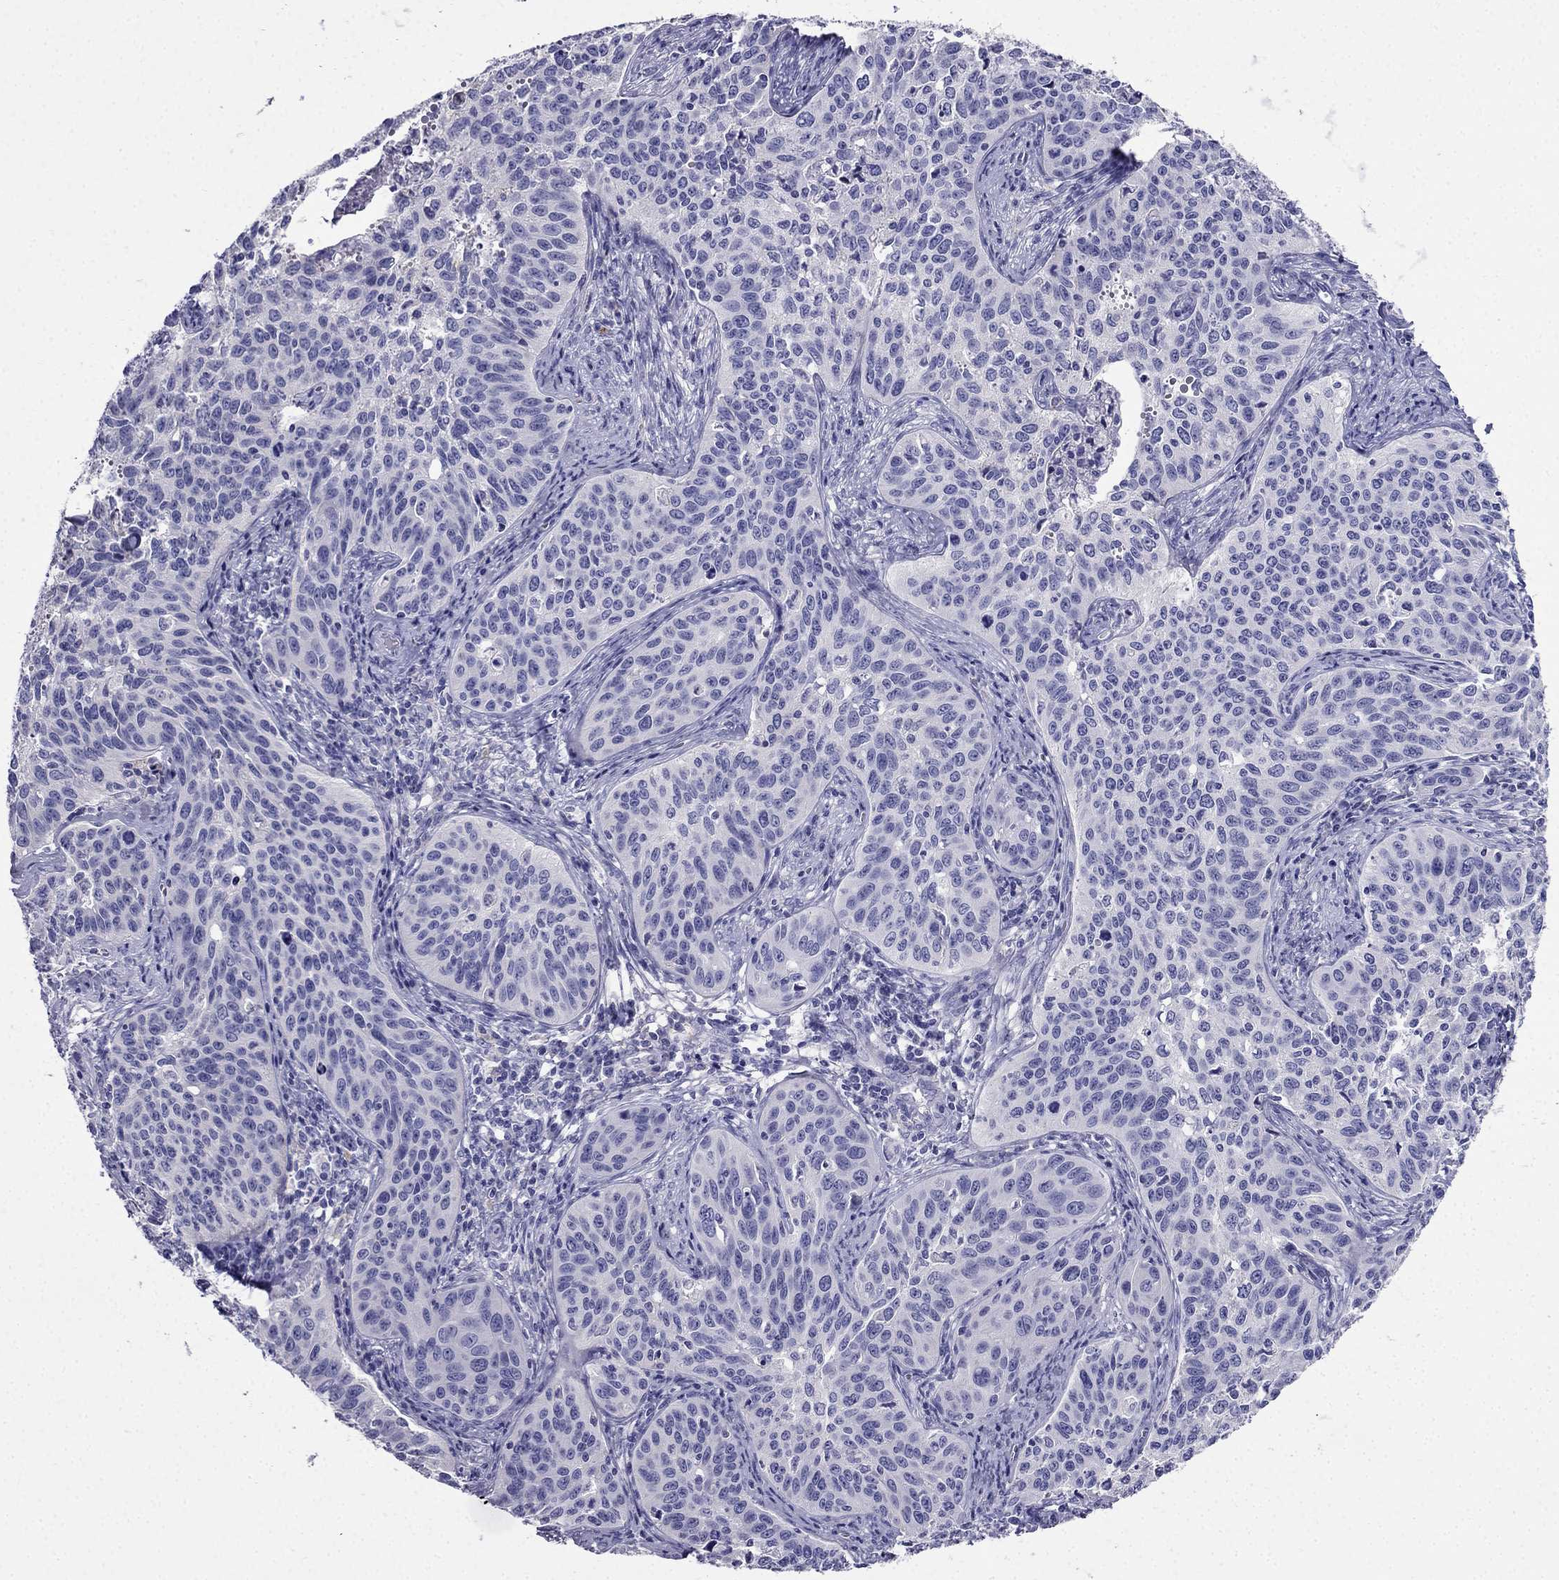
{"staining": {"intensity": "negative", "quantity": "none", "location": "none"}, "tissue": "cervical cancer", "cell_type": "Tumor cells", "image_type": "cancer", "snomed": [{"axis": "morphology", "description": "Squamous cell carcinoma, NOS"}, {"axis": "topography", "description": "Cervix"}], "caption": "Immunohistochemistry (IHC) photomicrograph of human squamous cell carcinoma (cervical) stained for a protein (brown), which demonstrates no staining in tumor cells.", "gene": "PTH", "patient": {"sex": "female", "age": 31}}